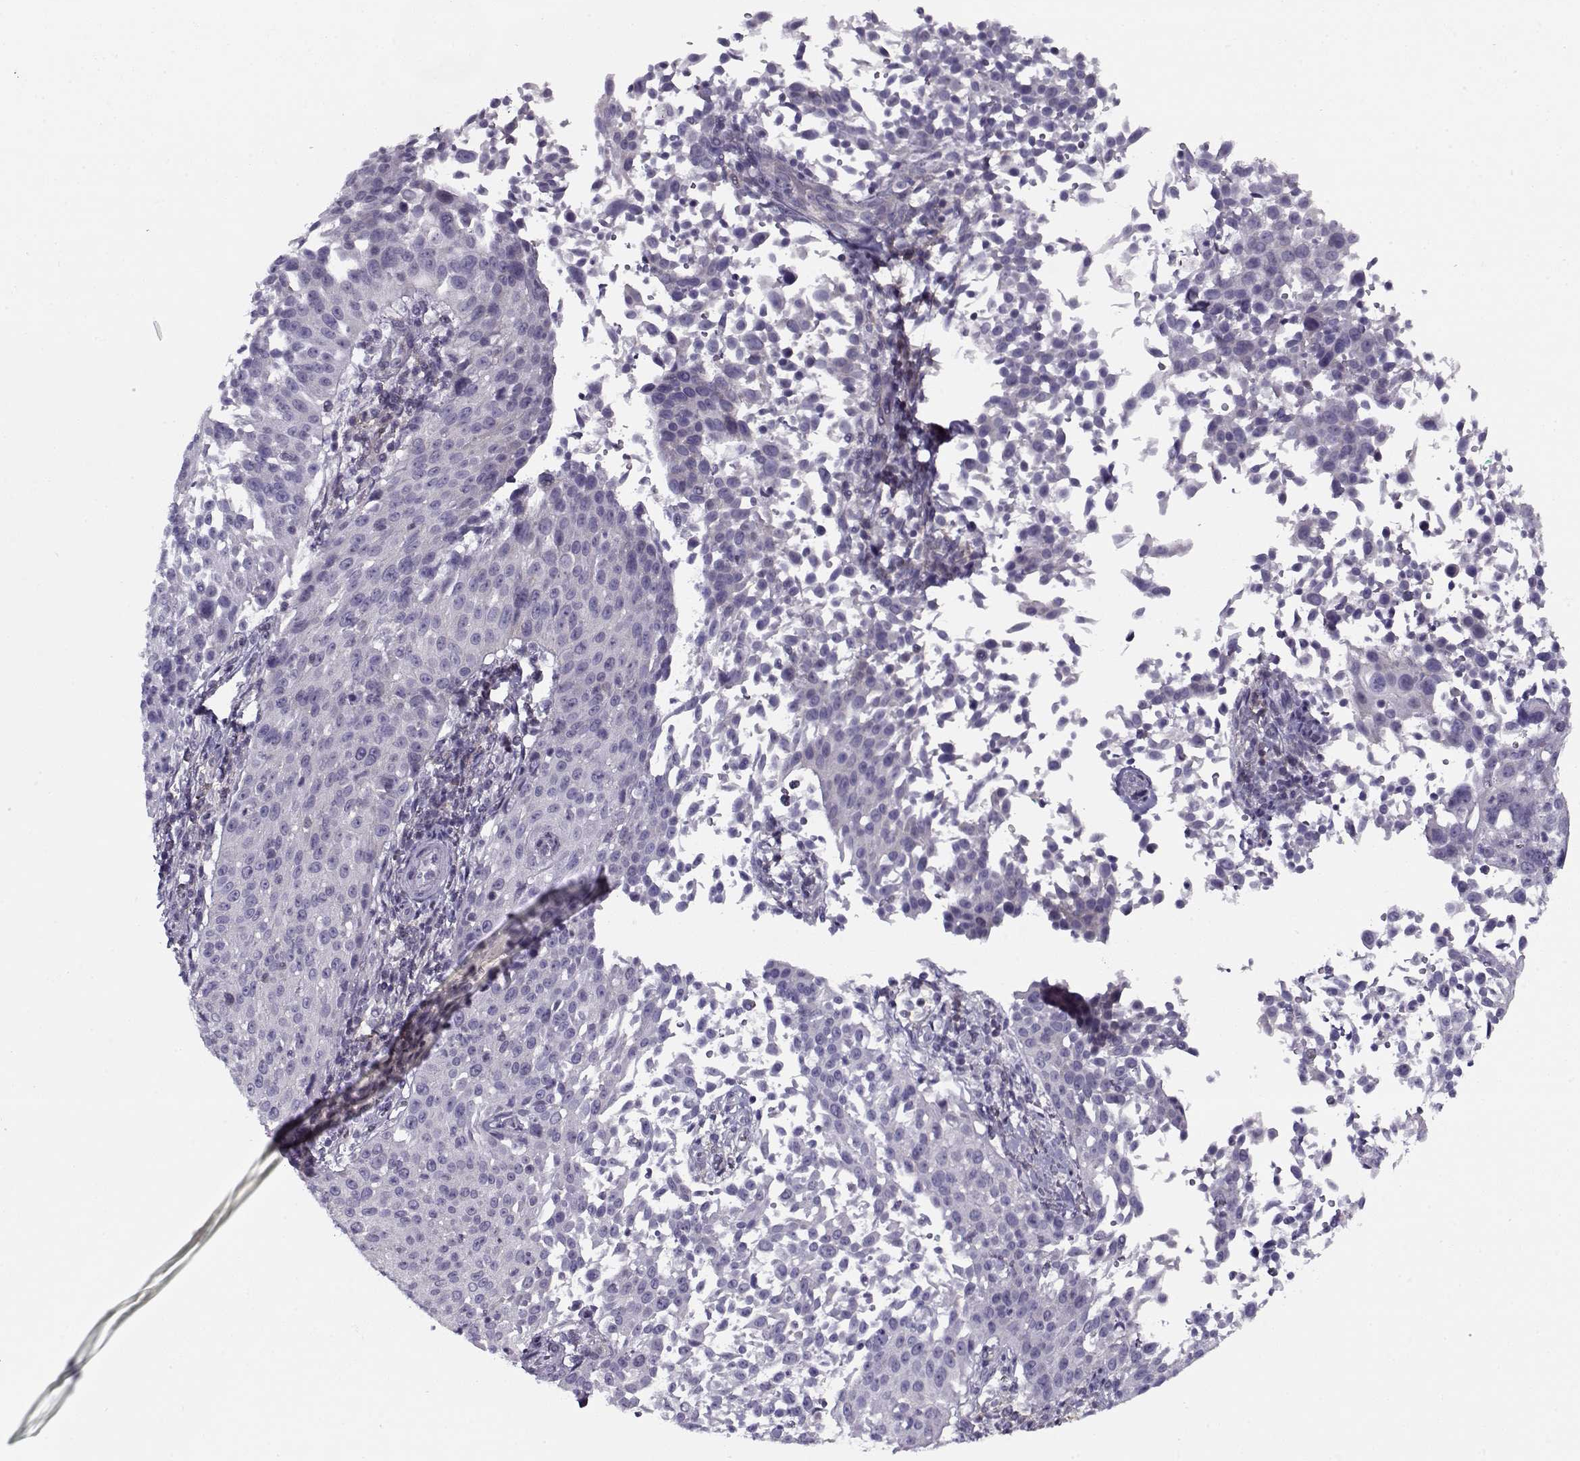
{"staining": {"intensity": "negative", "quantity": "none", "location": "none"}, "tissue": "cervical cancer", "cell_type": "Tumor cells", "image_type": "cancer", "snomed": [{"axis": "morphology", "description": "Squamous cell carcinoma, NOS"}, {"axis": "topography", "description": "Cervix"}], "caption": "Tumor cells show no significant protein positivity in cervical cancer.", "gene": "PP2D1", "patient": {"sex": "female", "age": 26}}